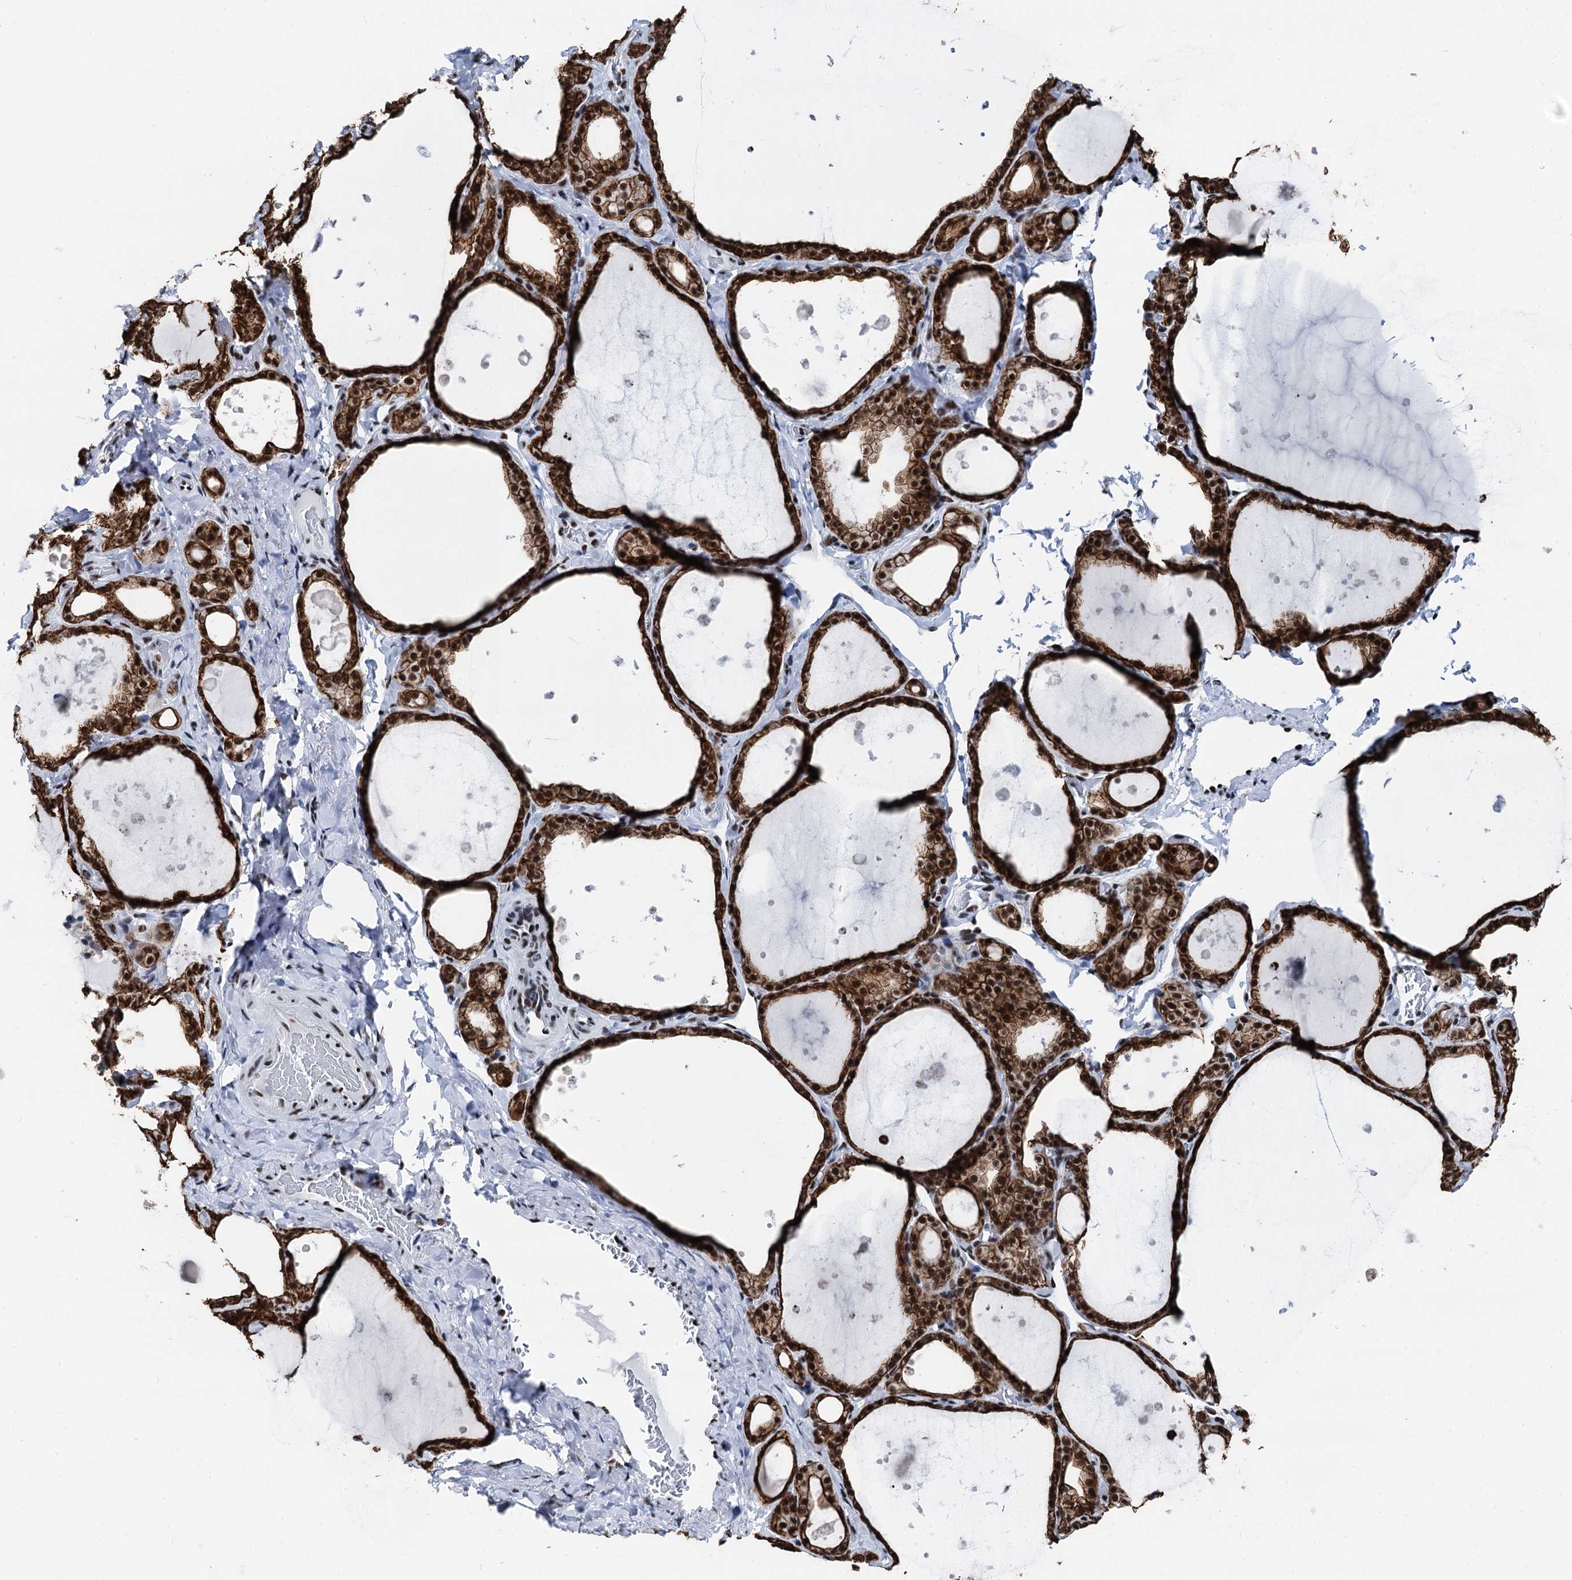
{"staining": {"intensity": "strong", "quantity": ">75%", "location": "cytoplasmic/membranous,nuclear"}, "tissue": "thyroid gland", "cell_type": "Glandular cells", "image_type": "normal", "snomed": [{"axis": "morphology", "description": "Normal tissue, NOS"}, {"axis": "topography", "description": "Thyroid gland"}], "caption": "Protein analysis of benign thyroid gland reveals strong cytoplasmic/membranous,nuclear expression in about >75% of glandular cells.", "gene": "DDX23", "patient": {"sex": "female", "age": 44}}